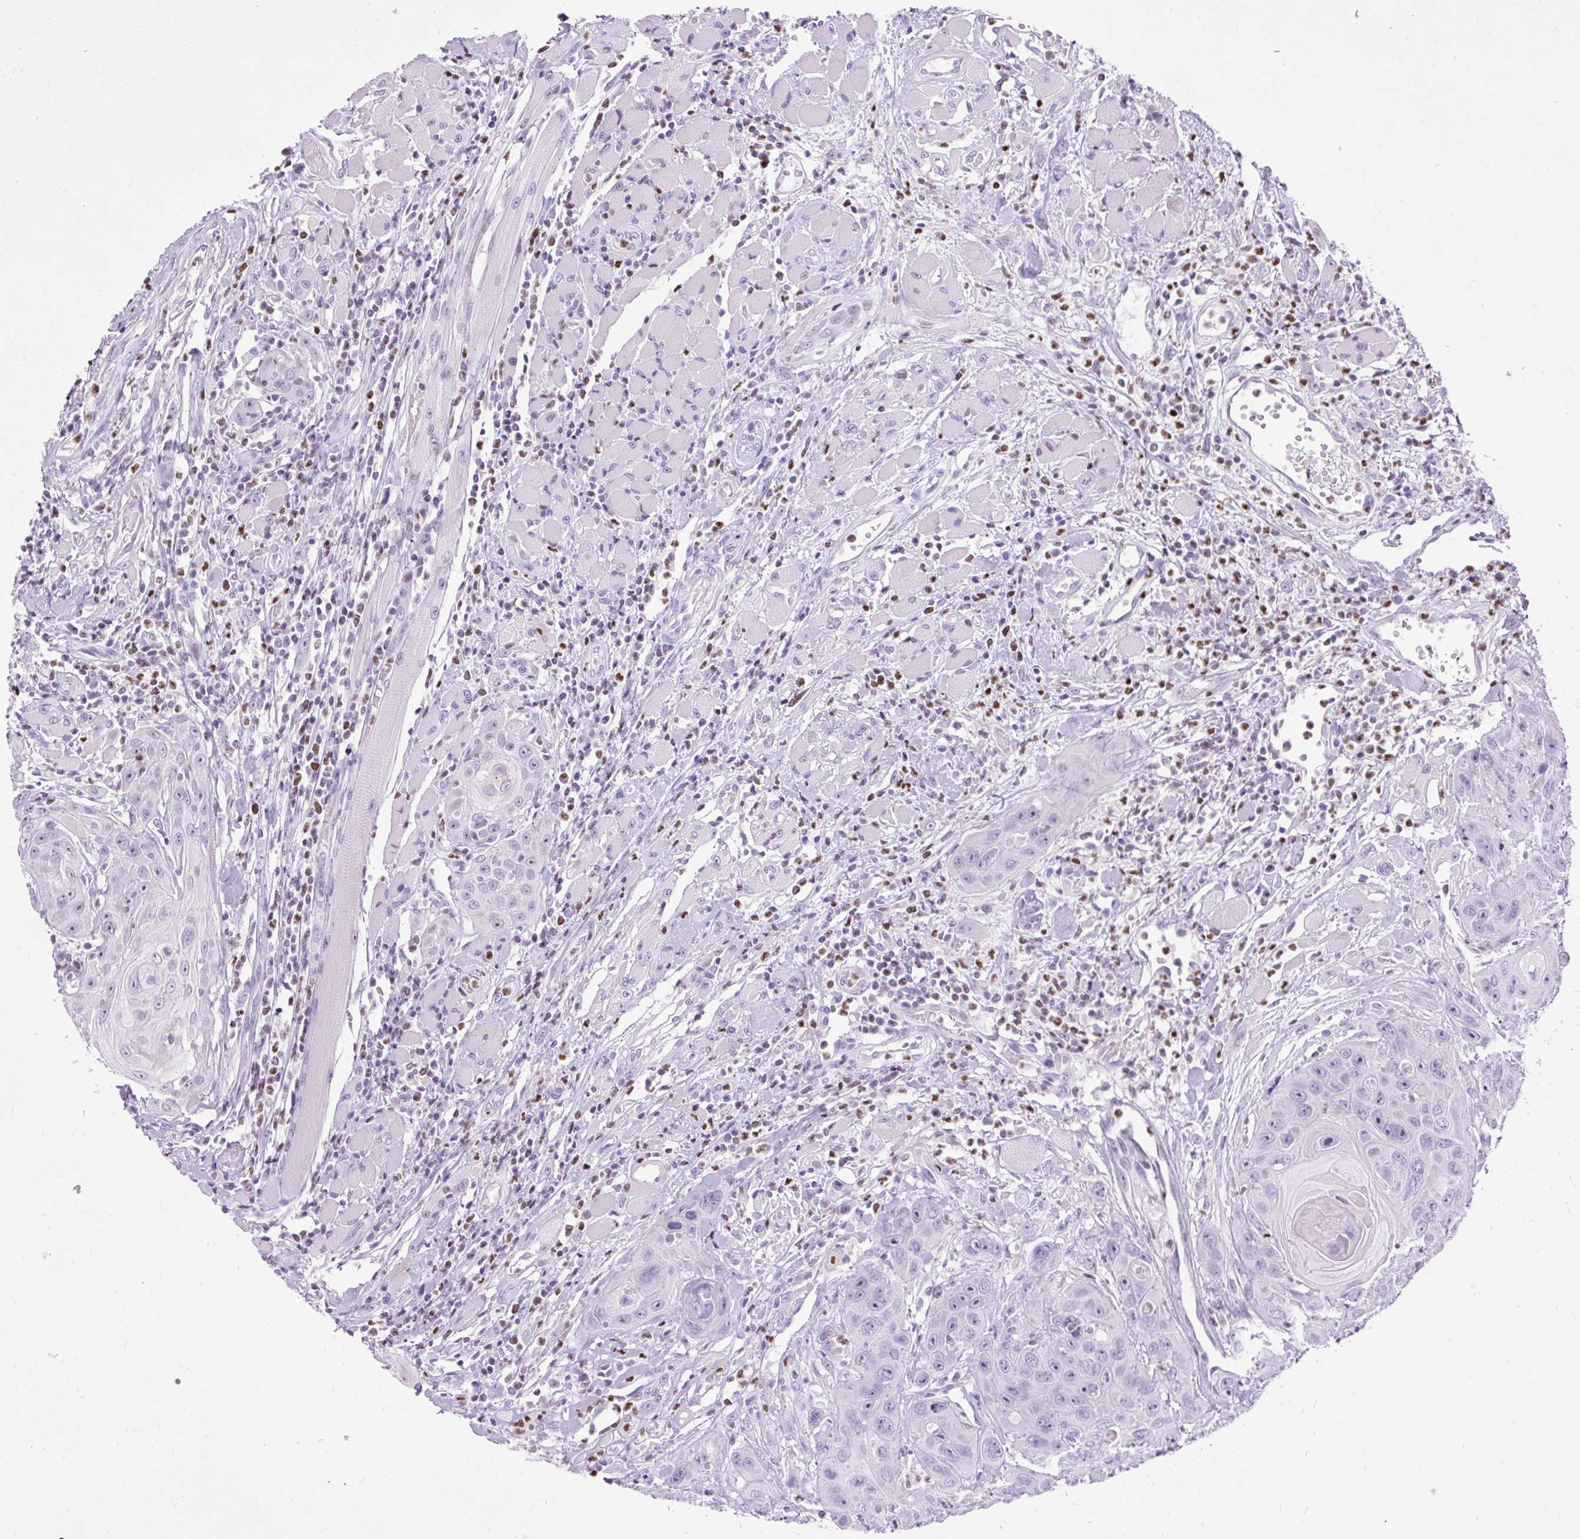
{"staining": {"intensity": "negative", "quantity": "none", "location": "none"}, "tissue": "head and neck cancer", "cell_type": "Tumor cells", "image_type": "cancer", "snomed": [{"axis": "morphology", "description": "Squamous cell carcinoma, NOS"}, {"axis": "topography", "description": "Head-Neck"}], "caption": "High power microscopy histopathology image of an immunohistochemistry (IHC) image of head and neck cancer (squamous cell carcinoma), revealing no significant expression in tumor cells. The staining is performed using DAB (3,3'-diaminobenzidine) brown chromogen with nuclei counter-stained in using hematoxylin.", "gene": "SPC24", "patient": {"sex": "female", "age": 59}}